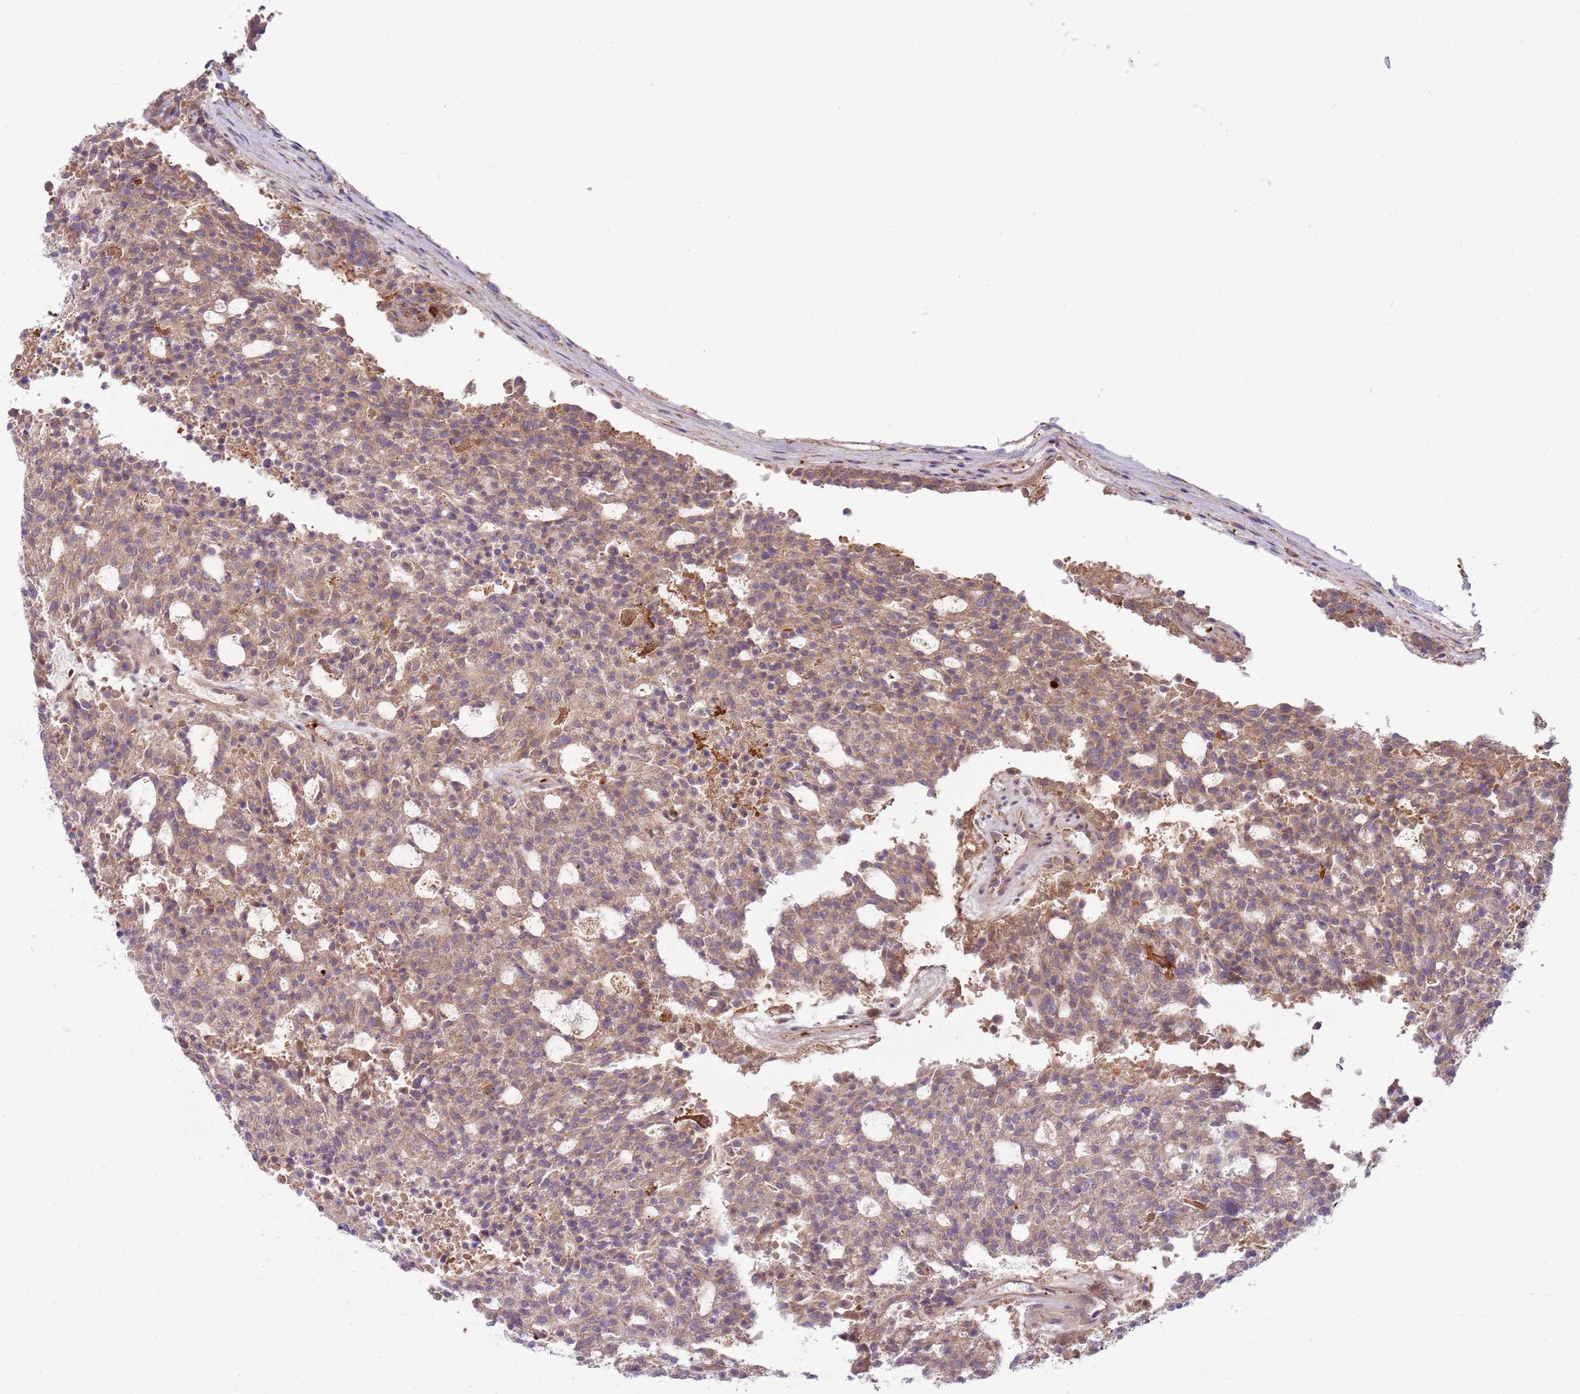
{"staining": {"intensity": "weak", "quantity": ">75%", "location": "cytoplasmic/membranous"}, "tissue": "carcinoid", "cell_type": "Tumor cells", "image_type": "cancer", "snomed": [{"axis": "morphology", "description": "Carcinoid, malignant, NOS"}, {"axis": "topography", "description": "Pancreas"}], "caption": "Protein expression analysis of human malignant carcinoid reveals weak cytoplasmic/membranous staining in about >75% of tumor cells.", "gene": "EMC1", "patient": {"sex": "female", "age": 54}}